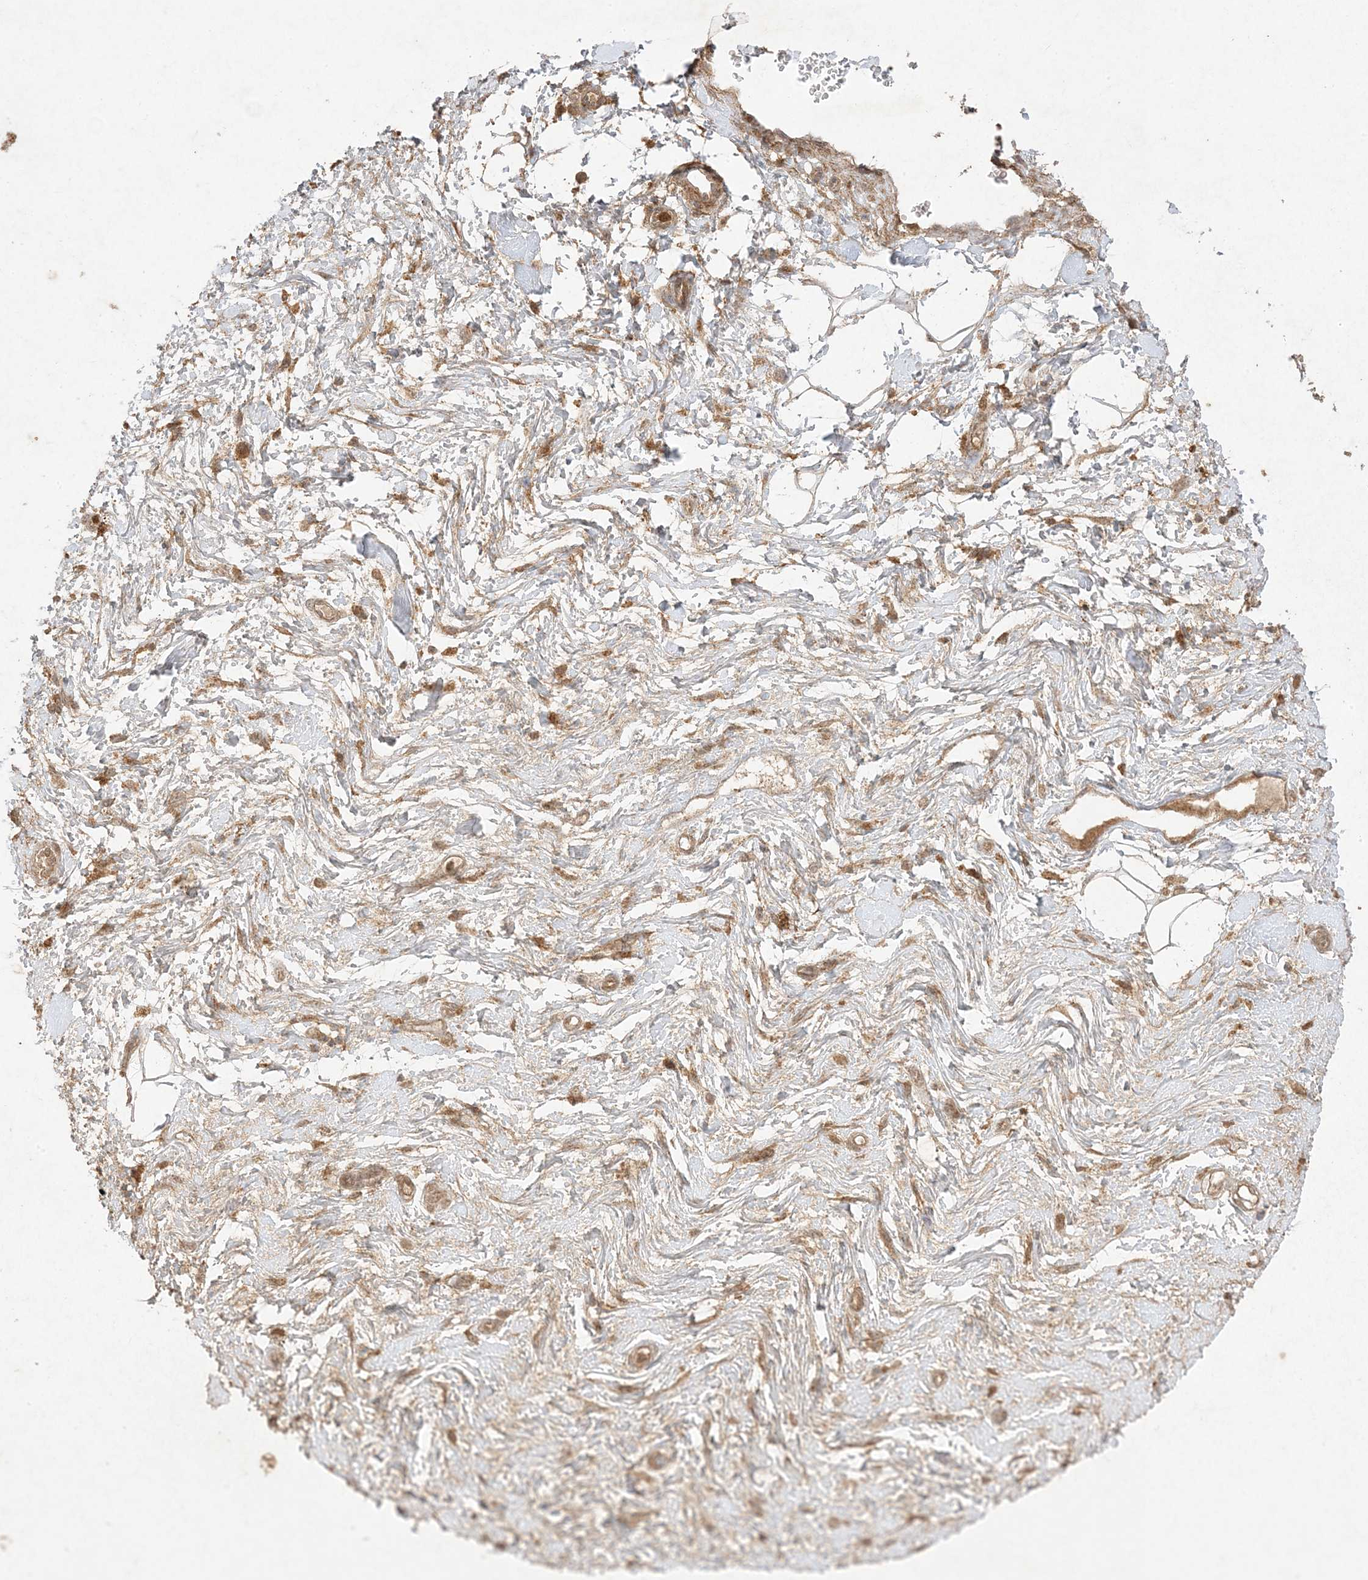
{"staining": {"intensity": "weak", "quantity": ">75%", "location": "cytoplasmic/membranous"}, "tissue": "adipose tissue", "cell_type": "Adipocytes", "image_type": "normal", "snomed": [{"axis": "morphology", "description": "Normal tissue, NOS"}, {"axis": "morphology", "description": "Adenocarcinoma, NOS"}, {"axis": "topography", "description": "Pancreas"}, {"axis": "topography", "description": "Peripheral nerve tissue"}], "caption": "DAB immunohistochemical staining of benign human adipose tissue demonstrates weak cytoplasmic/membranous protein expression in about >75% of adipocytes.", "gene": "UBE2C", "patient": {"sex": "male", "age": 59}}